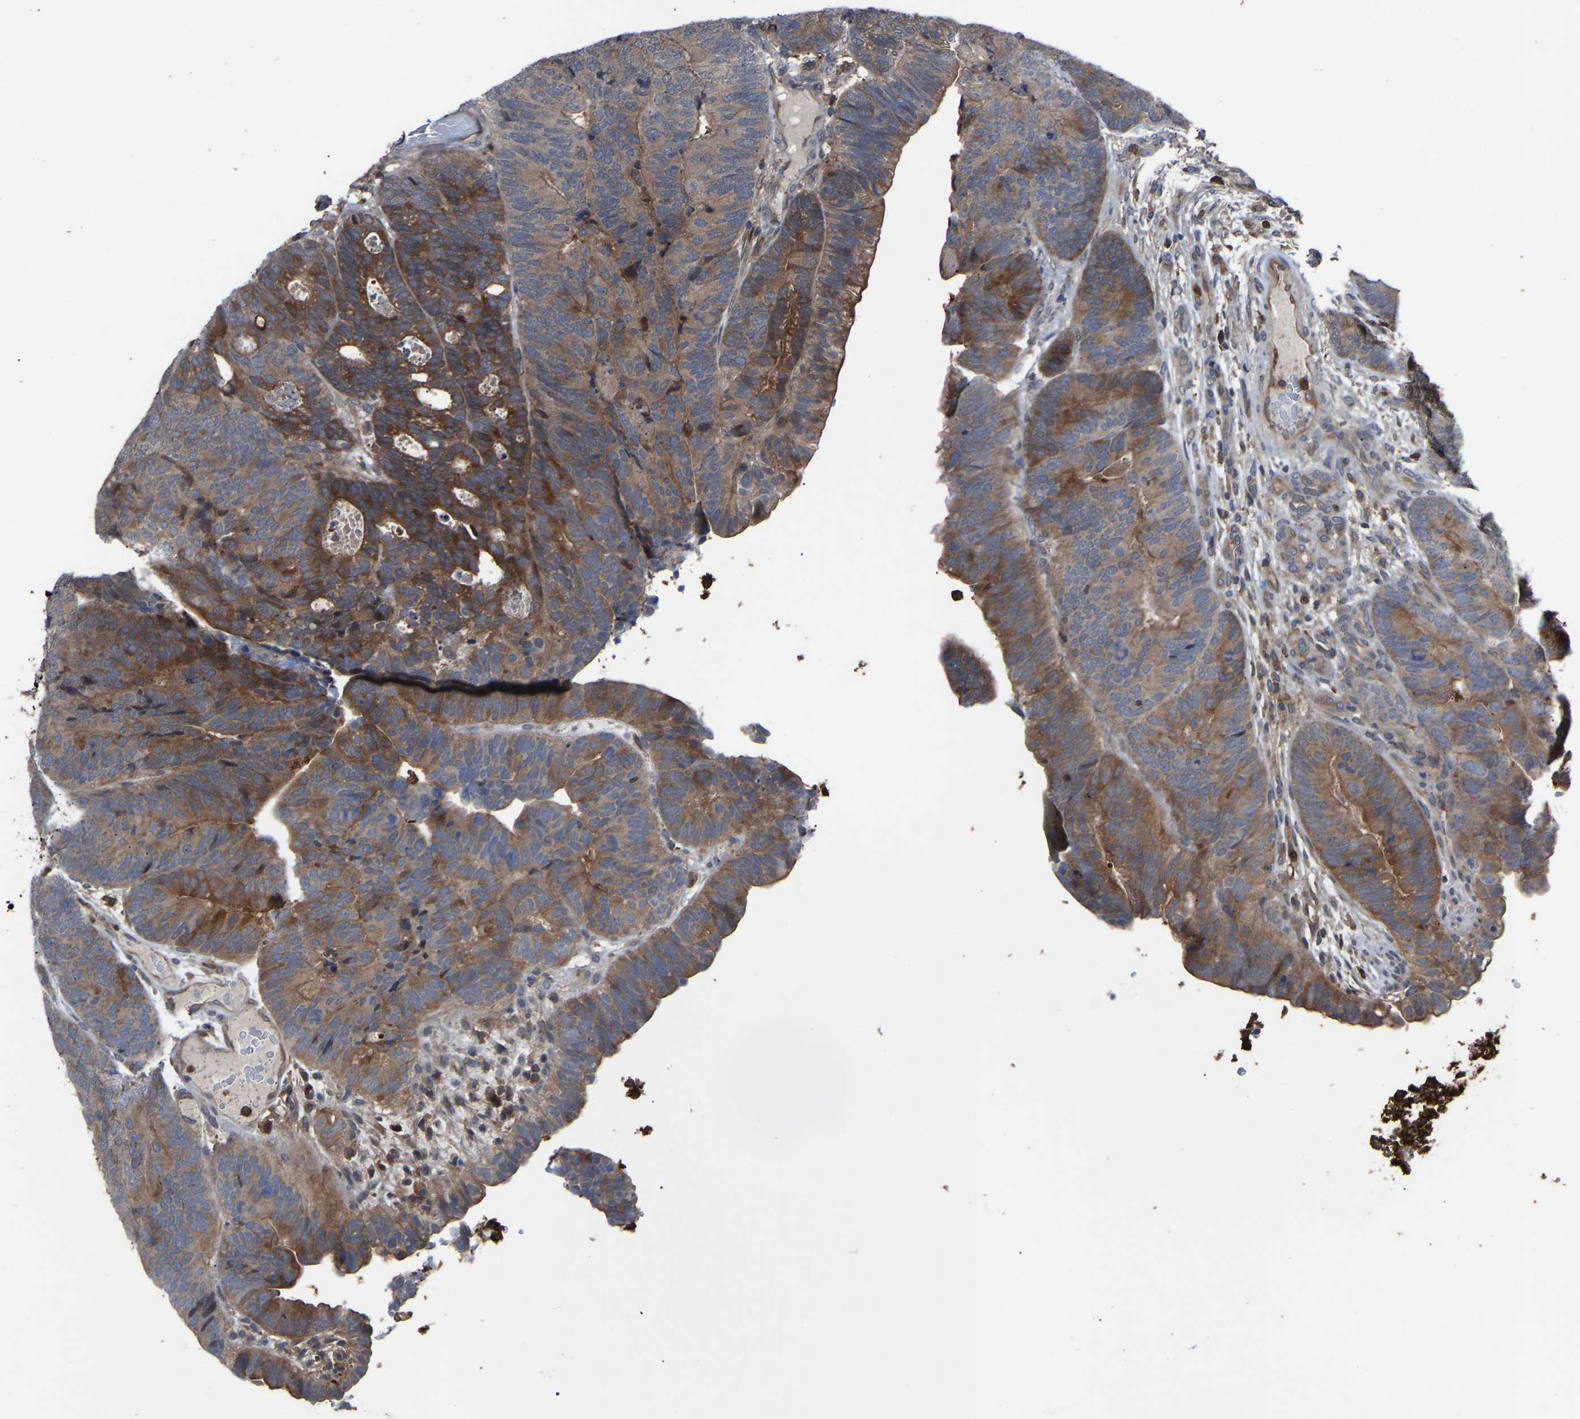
{"staining": {"intensity": "moderate", "quantity": ">75%", "location": "cytoplasmic/membranous"}, "tissue": "colorectal cancer", "cell_type": "Tumor cells", "image_type": "cancer", "snomed": [{"axis": "morphology", "description": "Adenocarcinoma, NOS"}, {"axis": "topography", "description": "Colon"}], "caption": "Colorectal cancer stained for a protein (brown) exhibits moderate cytoplasmic/membranous positive staining in approximately >75% of tumor cells.", "gene": "CIT", "patient": {"sex": "female", "age": 67}}